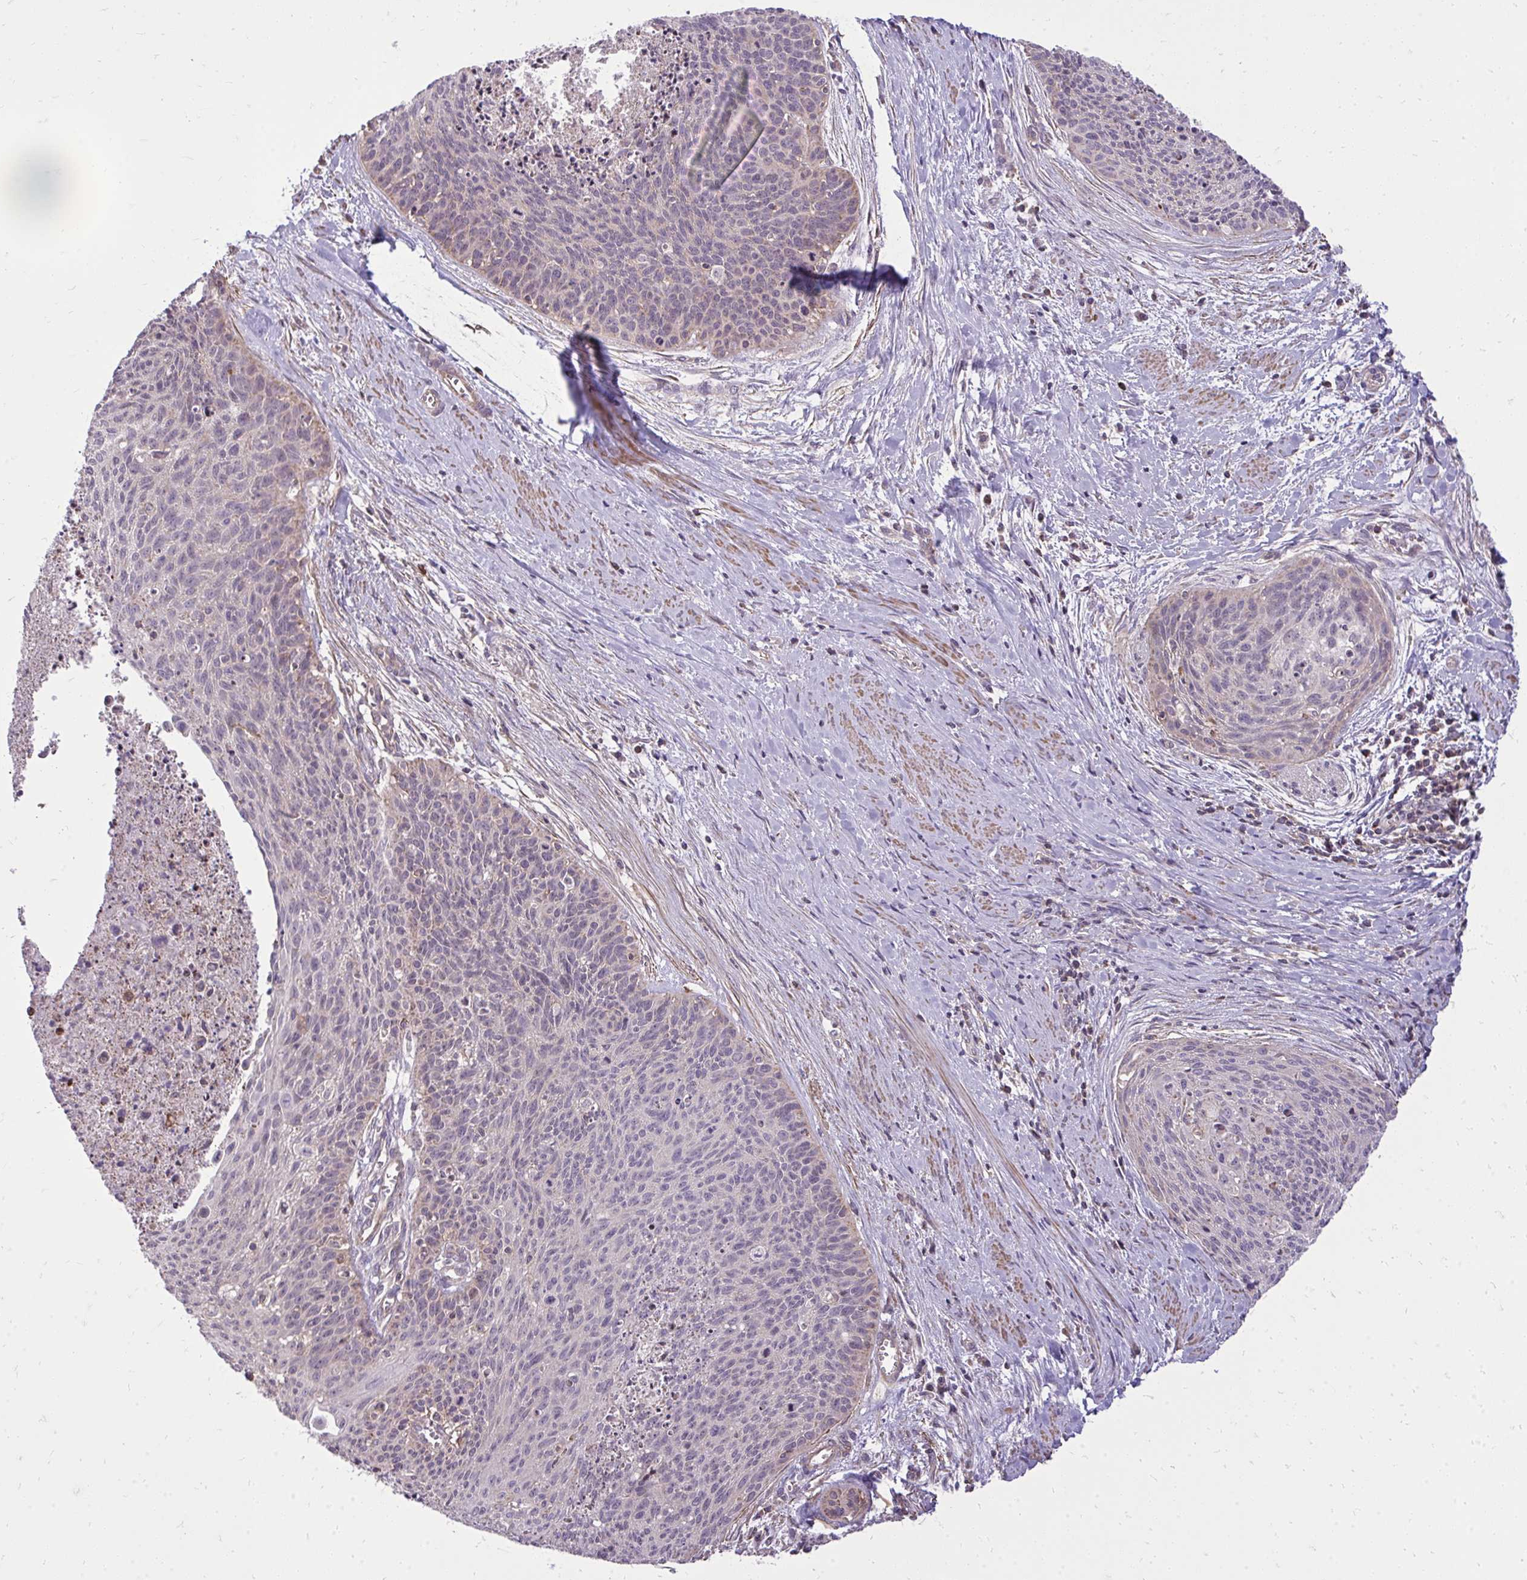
{"staining": {"intensity": "negative", "quantity": "none", "location": "none"}, "tissue": "cervical cancer", "cell_type": "Tumor cells", "image_type": "cancer", "snomed": [{"axis": "morphology", "description": "Squamous cell carcinoma, NOS"}, {"axis": "topography", "description": "Cervix"}], "caption": "Immunohistochemistry of human cervical cancer (squamous cell carcinoma) displays no positivity in tumor cells. (Brightfield microscopy of DAB (3,3'-diaminobenzidine) immunohistochemistry (IHC) at high magnification).", "gene": "SLC7A5", "patient": {"sex": "female", "age": 55}}